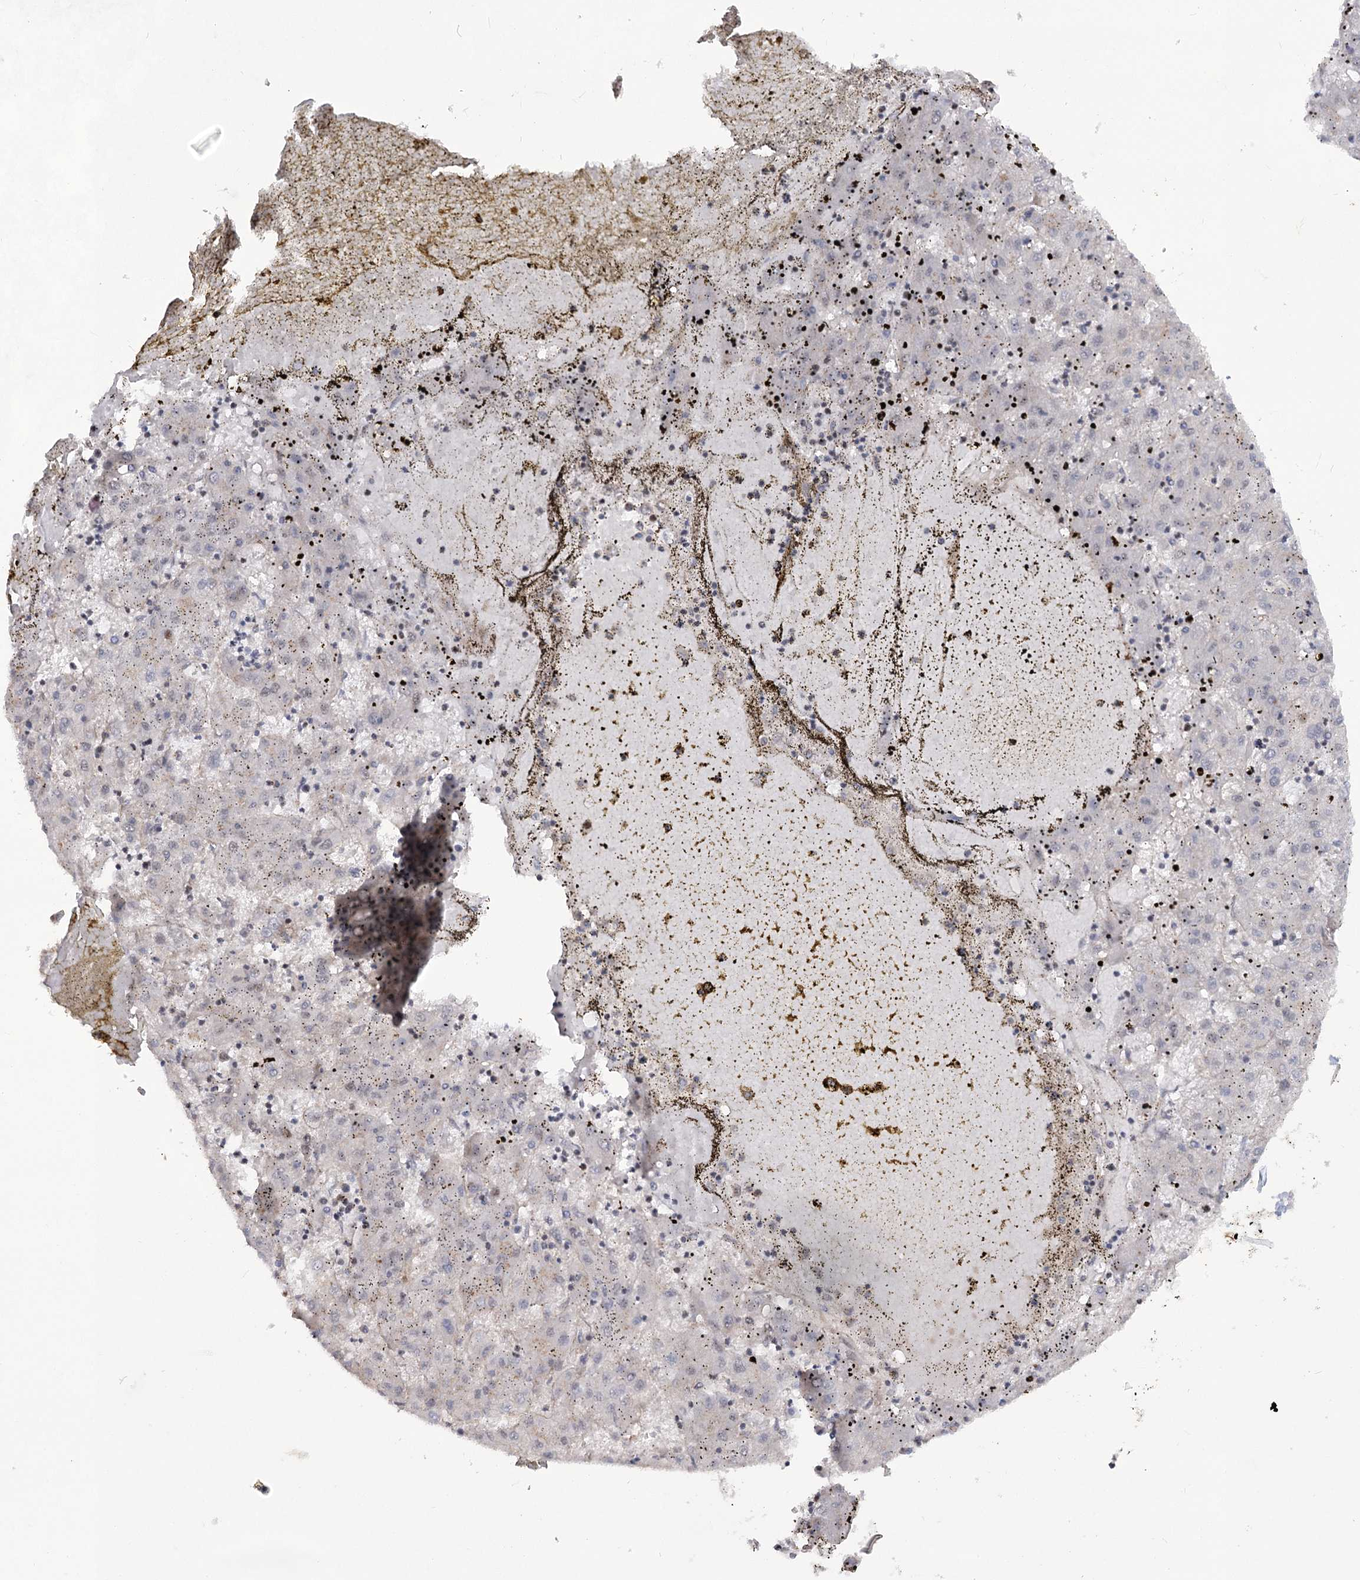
{"staining": {"intensity": "negative", "quantity": "none", "location": "none"}, "tissue": "liver cancer", "cell_type": "Tumor cells", "image_type": "cancer", "snomed": [{"axis": "morphology", "description": "Carcinoma, Hepatocellular, NOS"}, {"axis": "topography", "description": "Liver"}], "caption": "This is an immunohistochemistry histopathology image of liver cancer (hepatocellular carcinoma). There is no positivity in tumor cells.", "gene": "ATL2", "patient": {"sex": "male", "age": 72}}